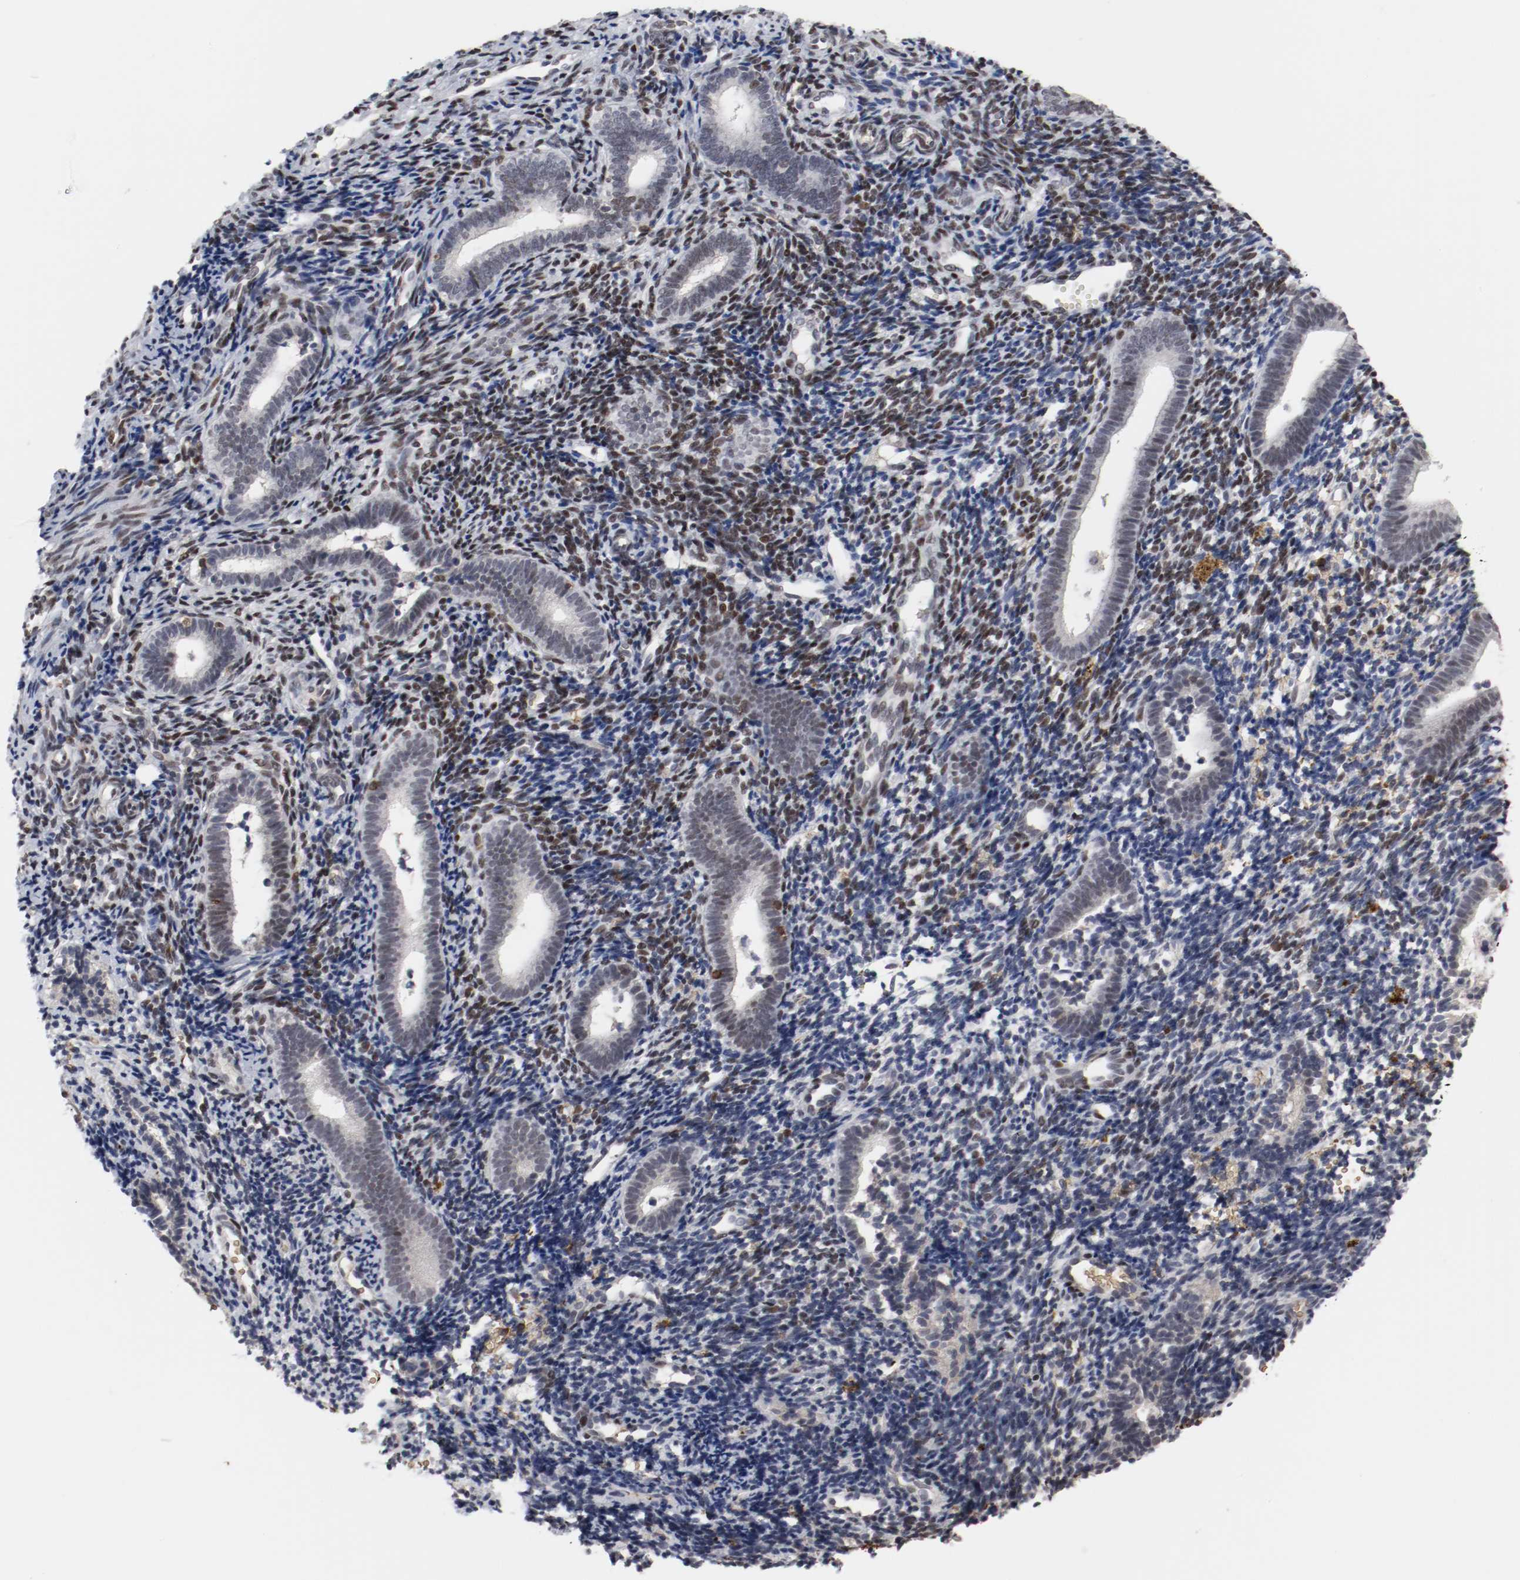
{"staining": {"intensity": "strong", "quantity": "25%-75%", "location": "nuclear"}, "tissue": "endometrium", "cell_type": "Cells in endometrial stroma", "image_type": "normal", "snomed": [{"axis": "morphology", "description": "Normal tissue, NOS"}, {"axis": "topography", "description": "Uterus"}, {"axis": "topography", "description": "Endometrium"}], "caption": "Endometrium stained for a protein (brown) exhibits strong nuclear positive staining in about 25%-75% of cells in endometrial stroma.", "gene": "JUND", "patient": {"sex": "female", "age": 33}}